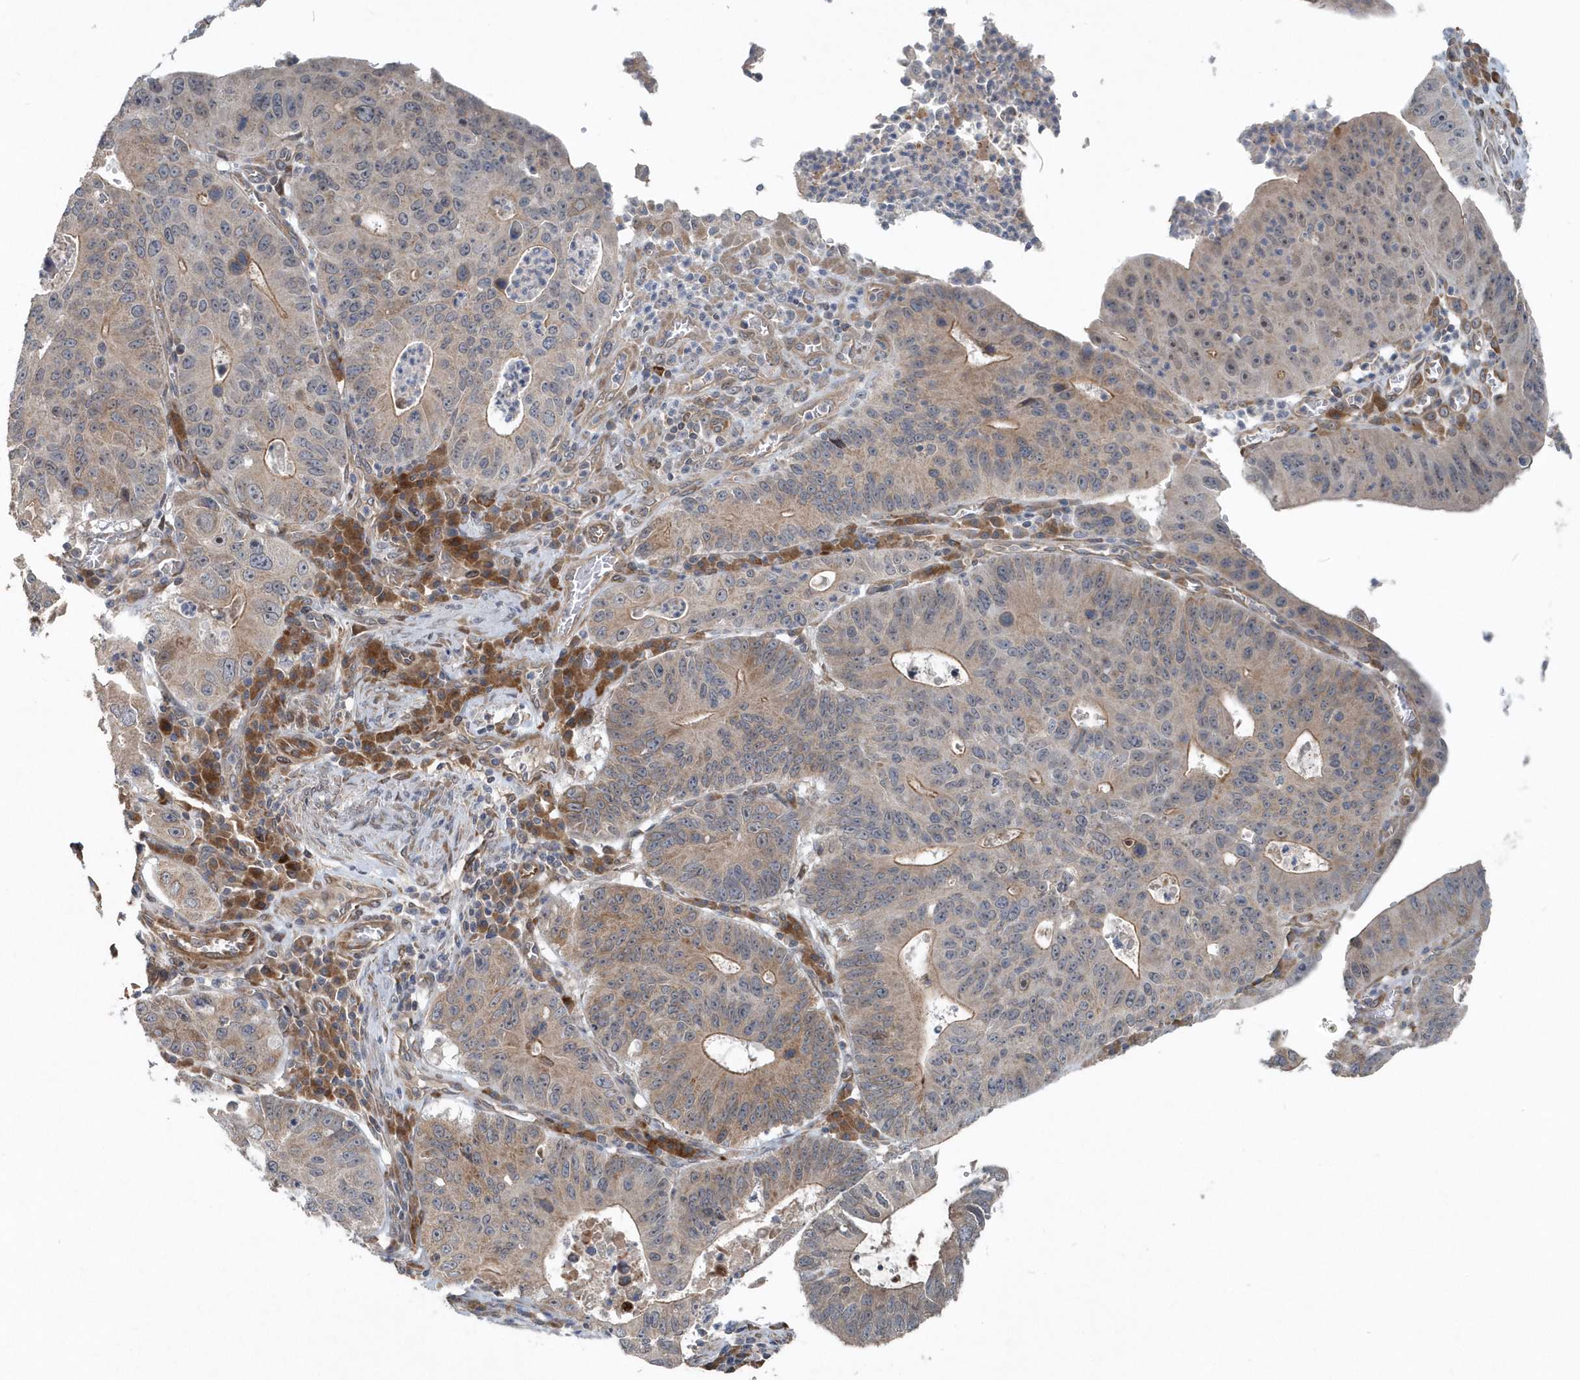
{"staining": {"intensity": "weak", "quantity": "25%-75%", "location": "cytoplasmic/membranous"}, "tissue": "stomach cancer", "cell_type": "Tumor cells", "image_type": "cancer", "snomed": [{"axis": "morphology", "description": "Adenocarcinoma, NOS"}, {"axis": "topography", "description": "Stomach"}], "caption": "Approximately 25%-75% of tumor cells in human stomach cancer (adenocarcinoma) exhibit weak cytoplasmic/membranous protein staining as visualized by brown immunohistochemical staining.", "gene": "MCC", "patient": {"sex": "male", "age": 59}}